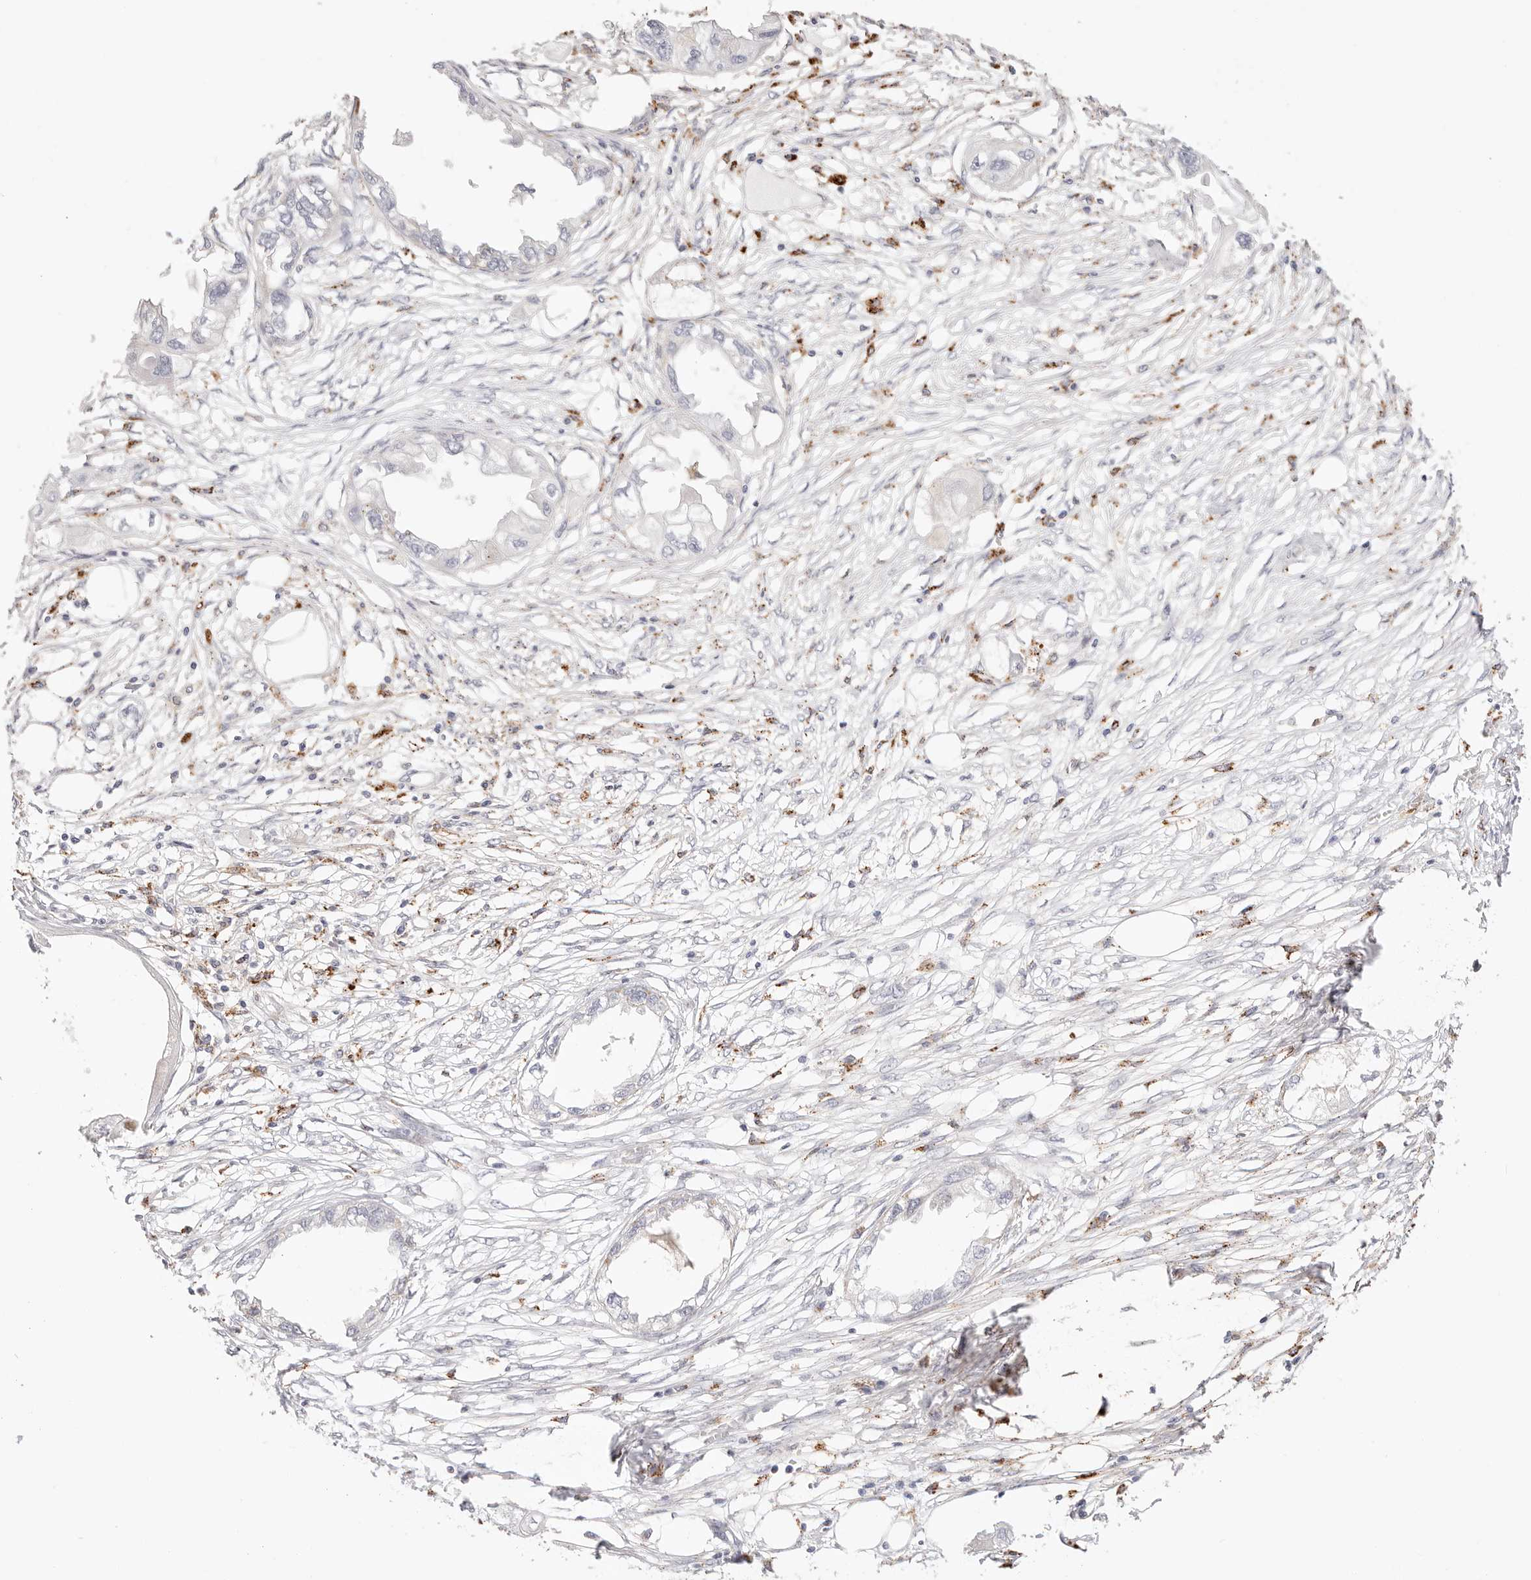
{"staining": {"intensity": "negative", "quantity": "none", "location": "none"}, "tissue": "endometrial cancer", "cell_type": "Tumor cells", "image_type": "cancer", "snomed": [{"axis": "morphology", "description": "Adenocarcinoma, NOS"}, {"axis": "morphology", "description": "Adenocarcinoma, metastatic, NOS"}, {"axis": "topography", "description": "Adipose tissue"}, {"axis": "topography", "description": "Endometrium"}], "caption": "Tumor cells are negative for protein expression in human endometrial adenocarcinoma. Brightfield microscopy of immunohistochemistry (IHC) stained with DAB (brown) and hematoxylin (blue), captured at high magnification.", "gene": "STKLD1", "patient": {"sex": "female", "age": 67}}